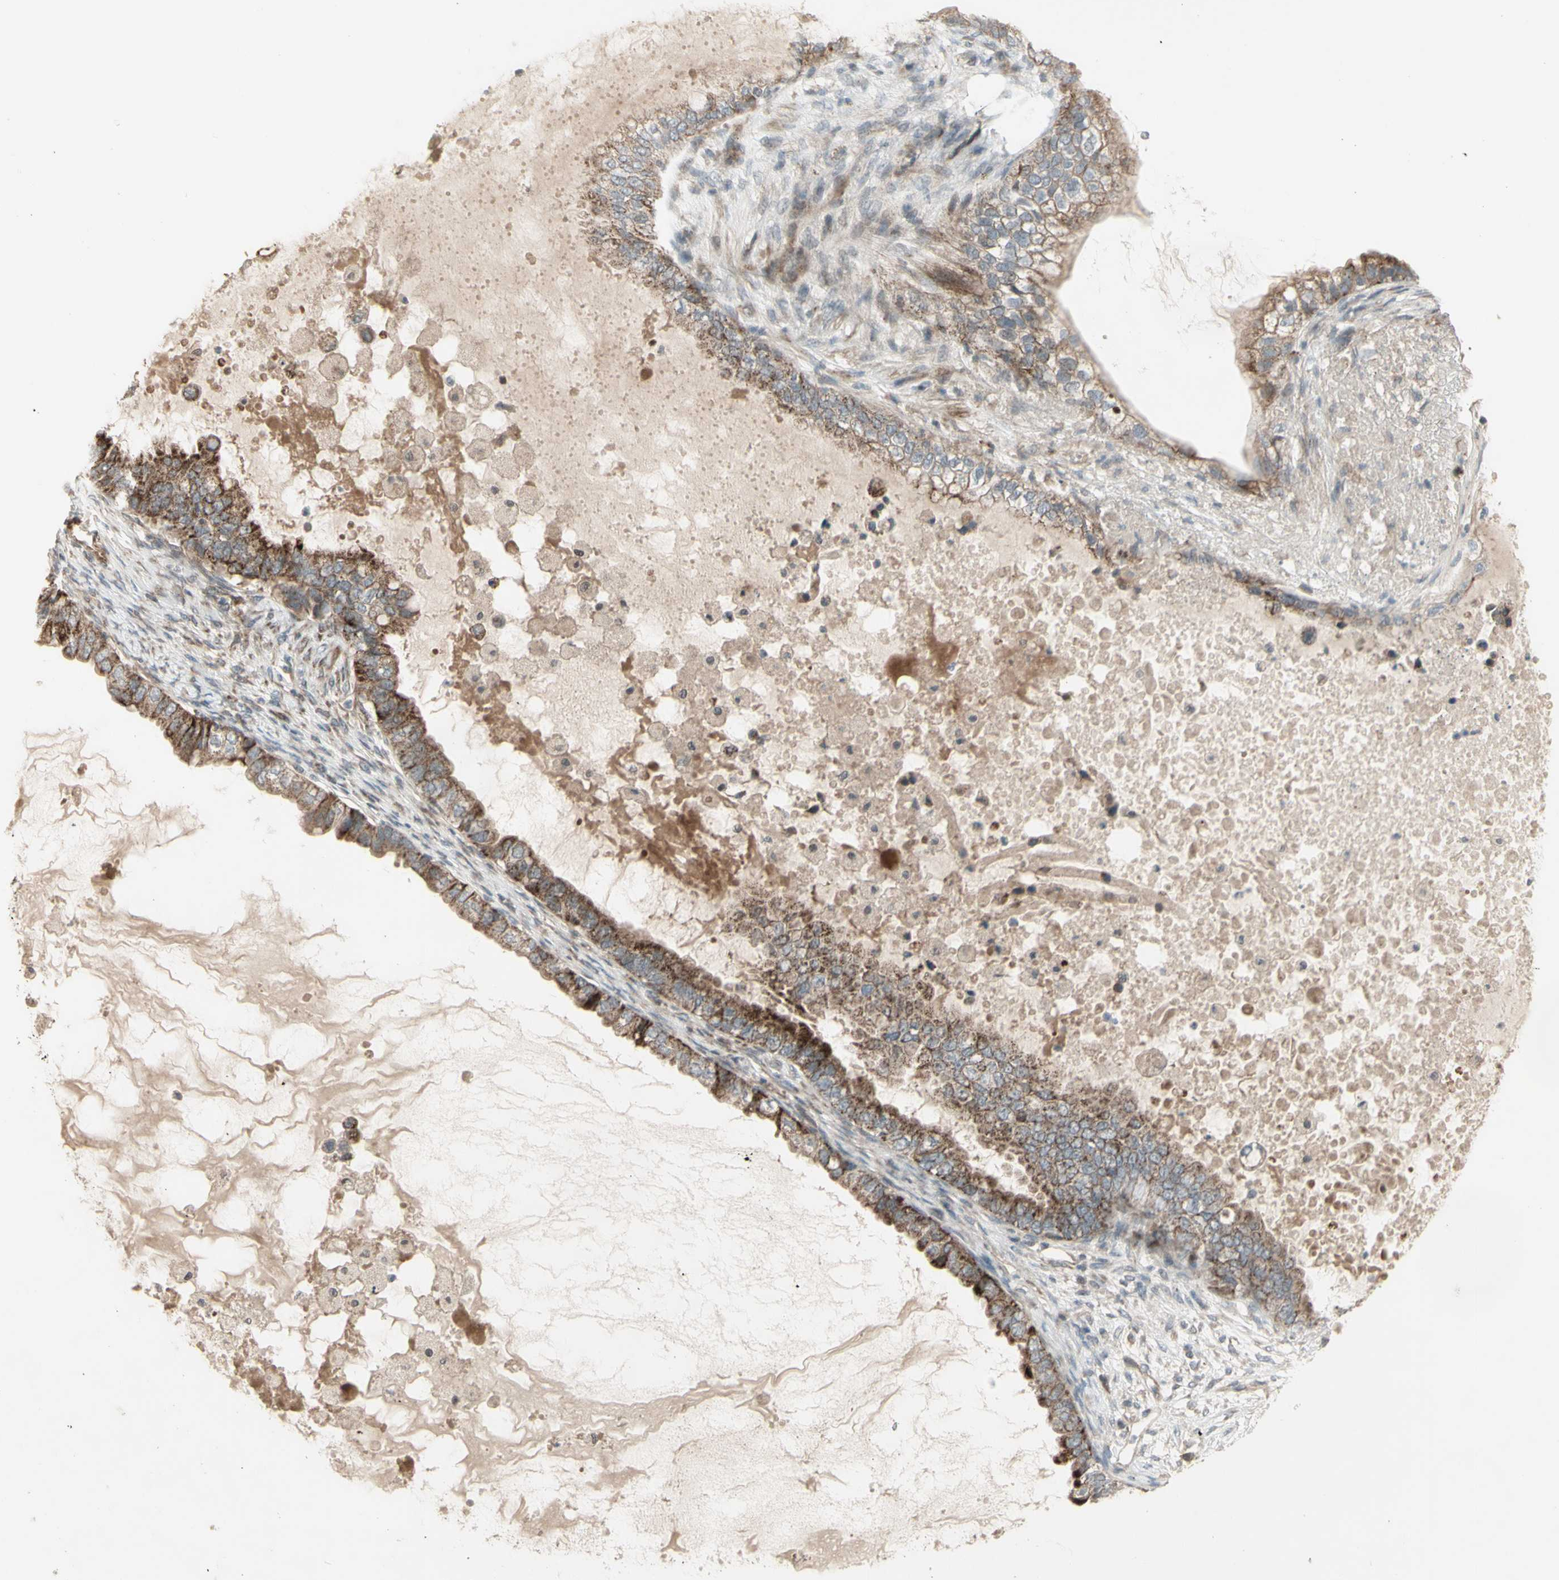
{"staining": {"intensity": "moderate", "quantity": ">75%", "location": "cytoplasmic/membranous"}, "tissue": "ovarian cancer", "cell_type": "Tumor cells", "image_type": "cancer", "snomed": [{"axis": "morphology", "description": "Cystadenocarcinoma, mucinous, NOS"}, {"axis": "topography", "description": "Ovary"}], "caption": "Immunohistochemistry (IHC) of mucinous cystadenocarcinoma (ovarian) demonstrates medium levels of moderate cytoplasmic/membranous positivity in about >75% of tumor cells.", "gene": "OSTM1", "patient": {"sex": "female", "age": 80}}